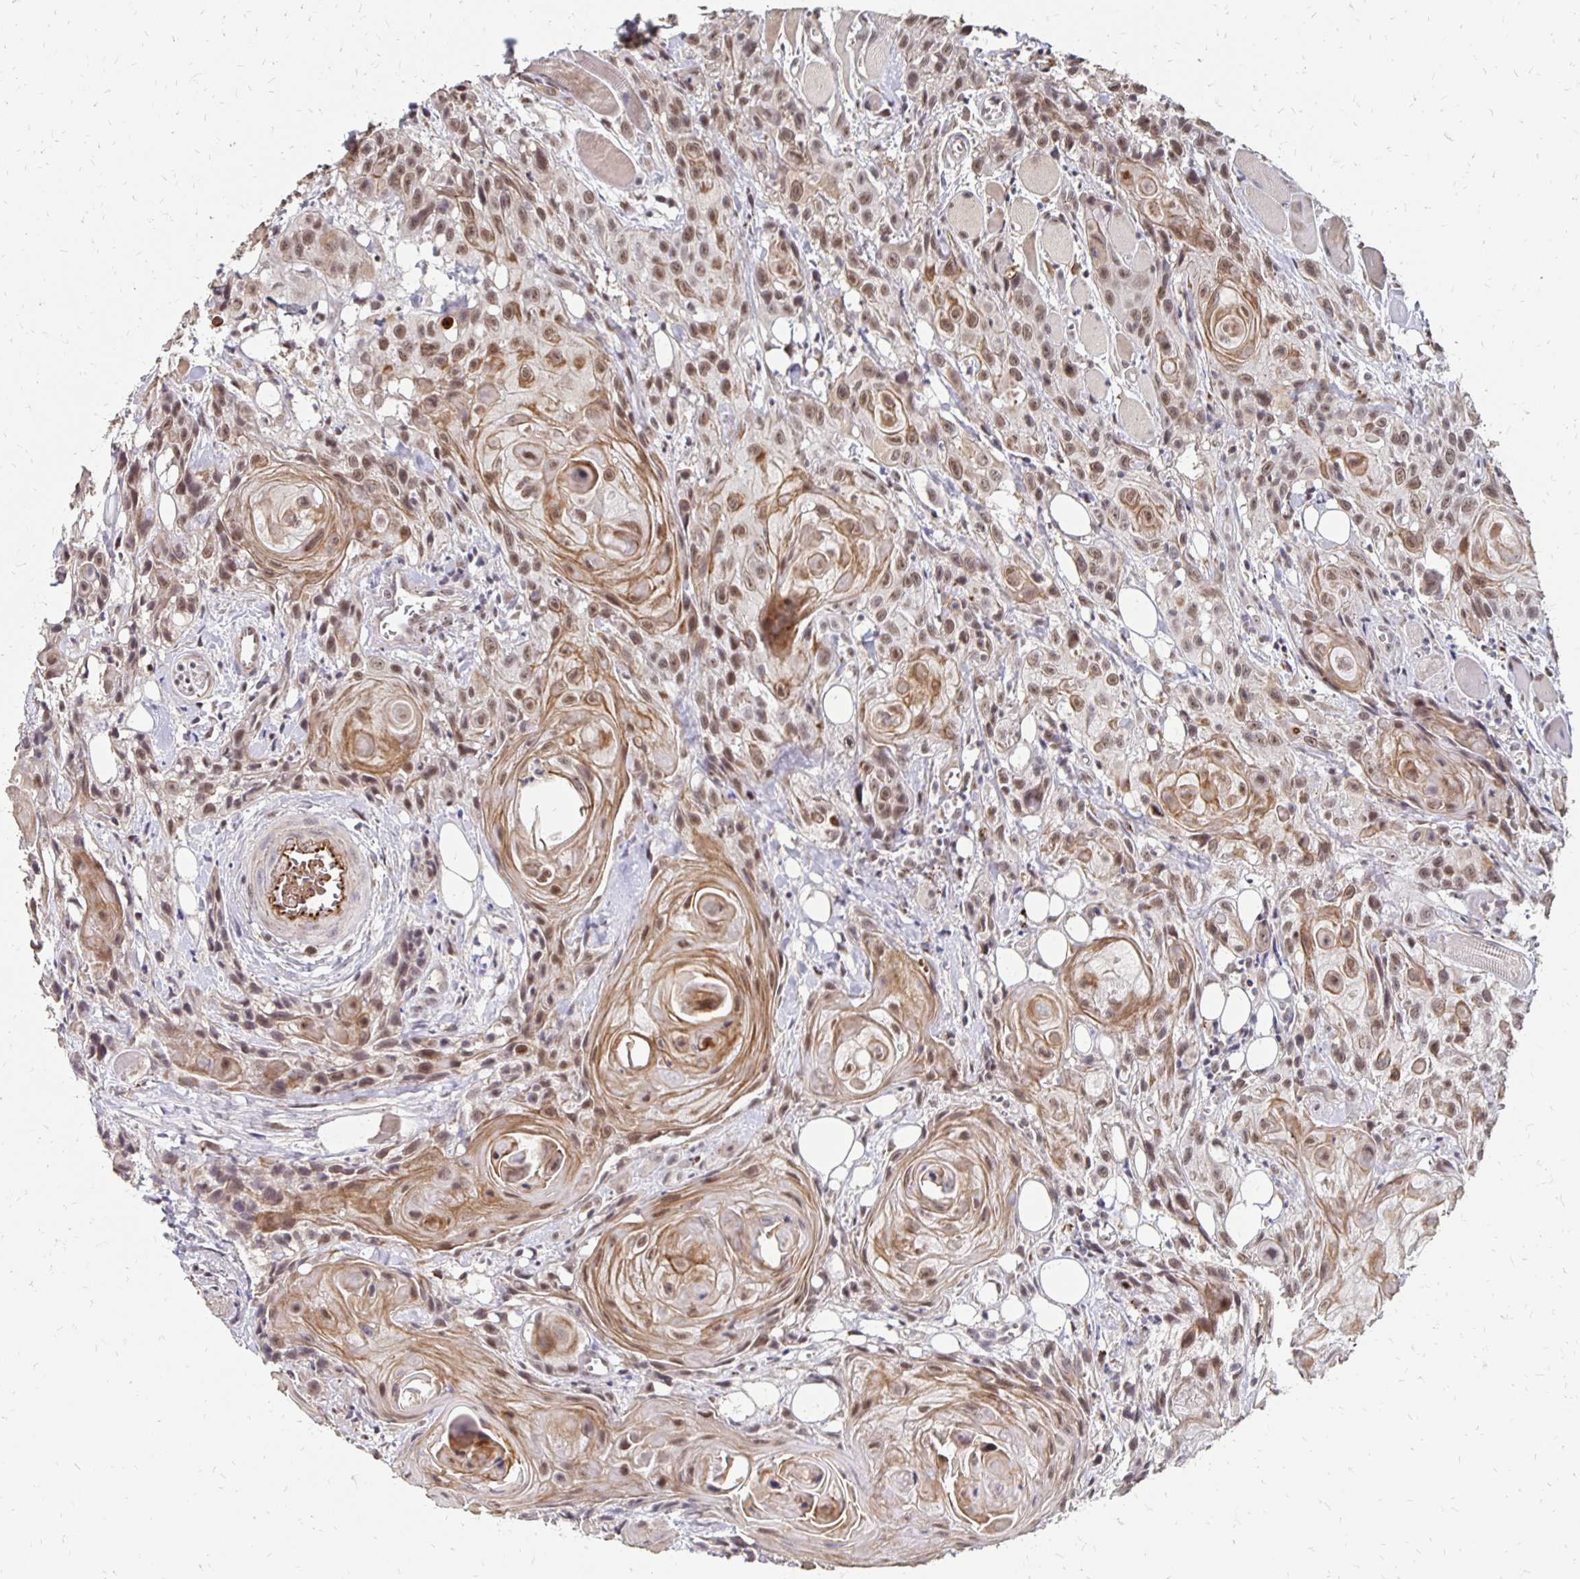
{"staining": {"intensity": "moderate", "quantity": ">75%", "location": "cytoplasmic/membranous,nuclear"}, "tissue": "head and neck cancer", "cell_type": "Tumor cells", "image_type": "cancer", "snomed": [{"axis": "morphology", "description": "Squamous cell carcinoma, NOS"}, {"axis": "topography", "description": "Oral tissue"}, {"axis": "topography", "description": "Head-Neck"}], "caption": "Immunohistochemistry (IHC) (DAB) staining of squamous cell carcinoma (head and neck) demonstrates moderate cytoplasmic/membranous and nuclear protein positivity in about >75% of tumor cells. Using DAB (brown) and hematoxylin (blue) stains, captured at high magnification using brightfield microscopy.", "gene": "CLASRP", "patient": {"sex": "male", "age": 58}}